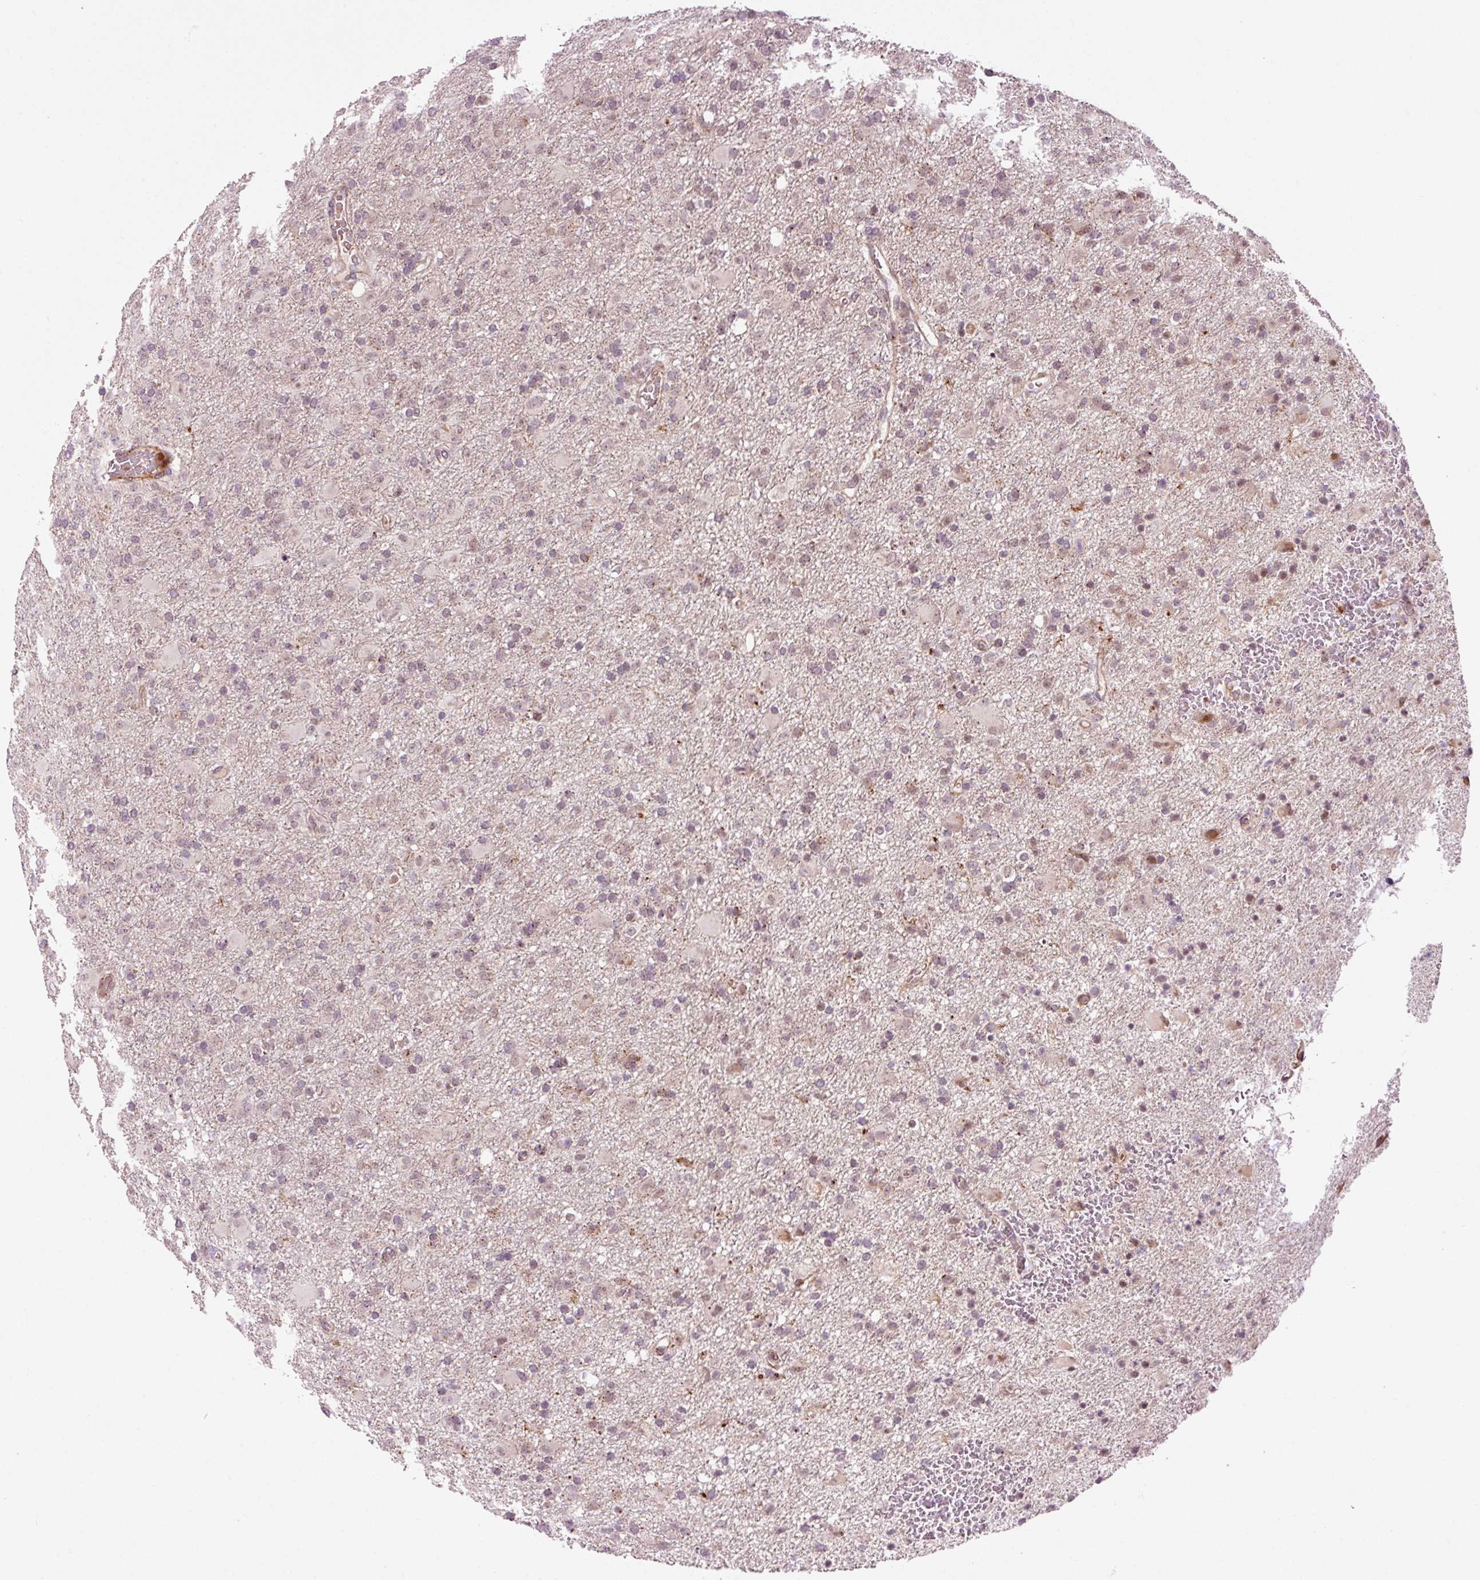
{"staining": {"intensity": "weak", "quantity": "<25%", "location": "cytoplasmic/membranous"}, "tissue": "glioma", "cell_type": "Tumor cells", "image_type": "cancer", "snomed": [{"axis": "morphology", "description": "Glioma, malignant, Low grade"}, {"axis": "topography", "description": "Brain"}], "caption": "Immunohistochemical staining of human malignant glioma (low-grade) demonstrates no significant positivity in tumor cells.", "gene": "ANKRD20A1", "patient": {"sex": "male", "age": 65}}